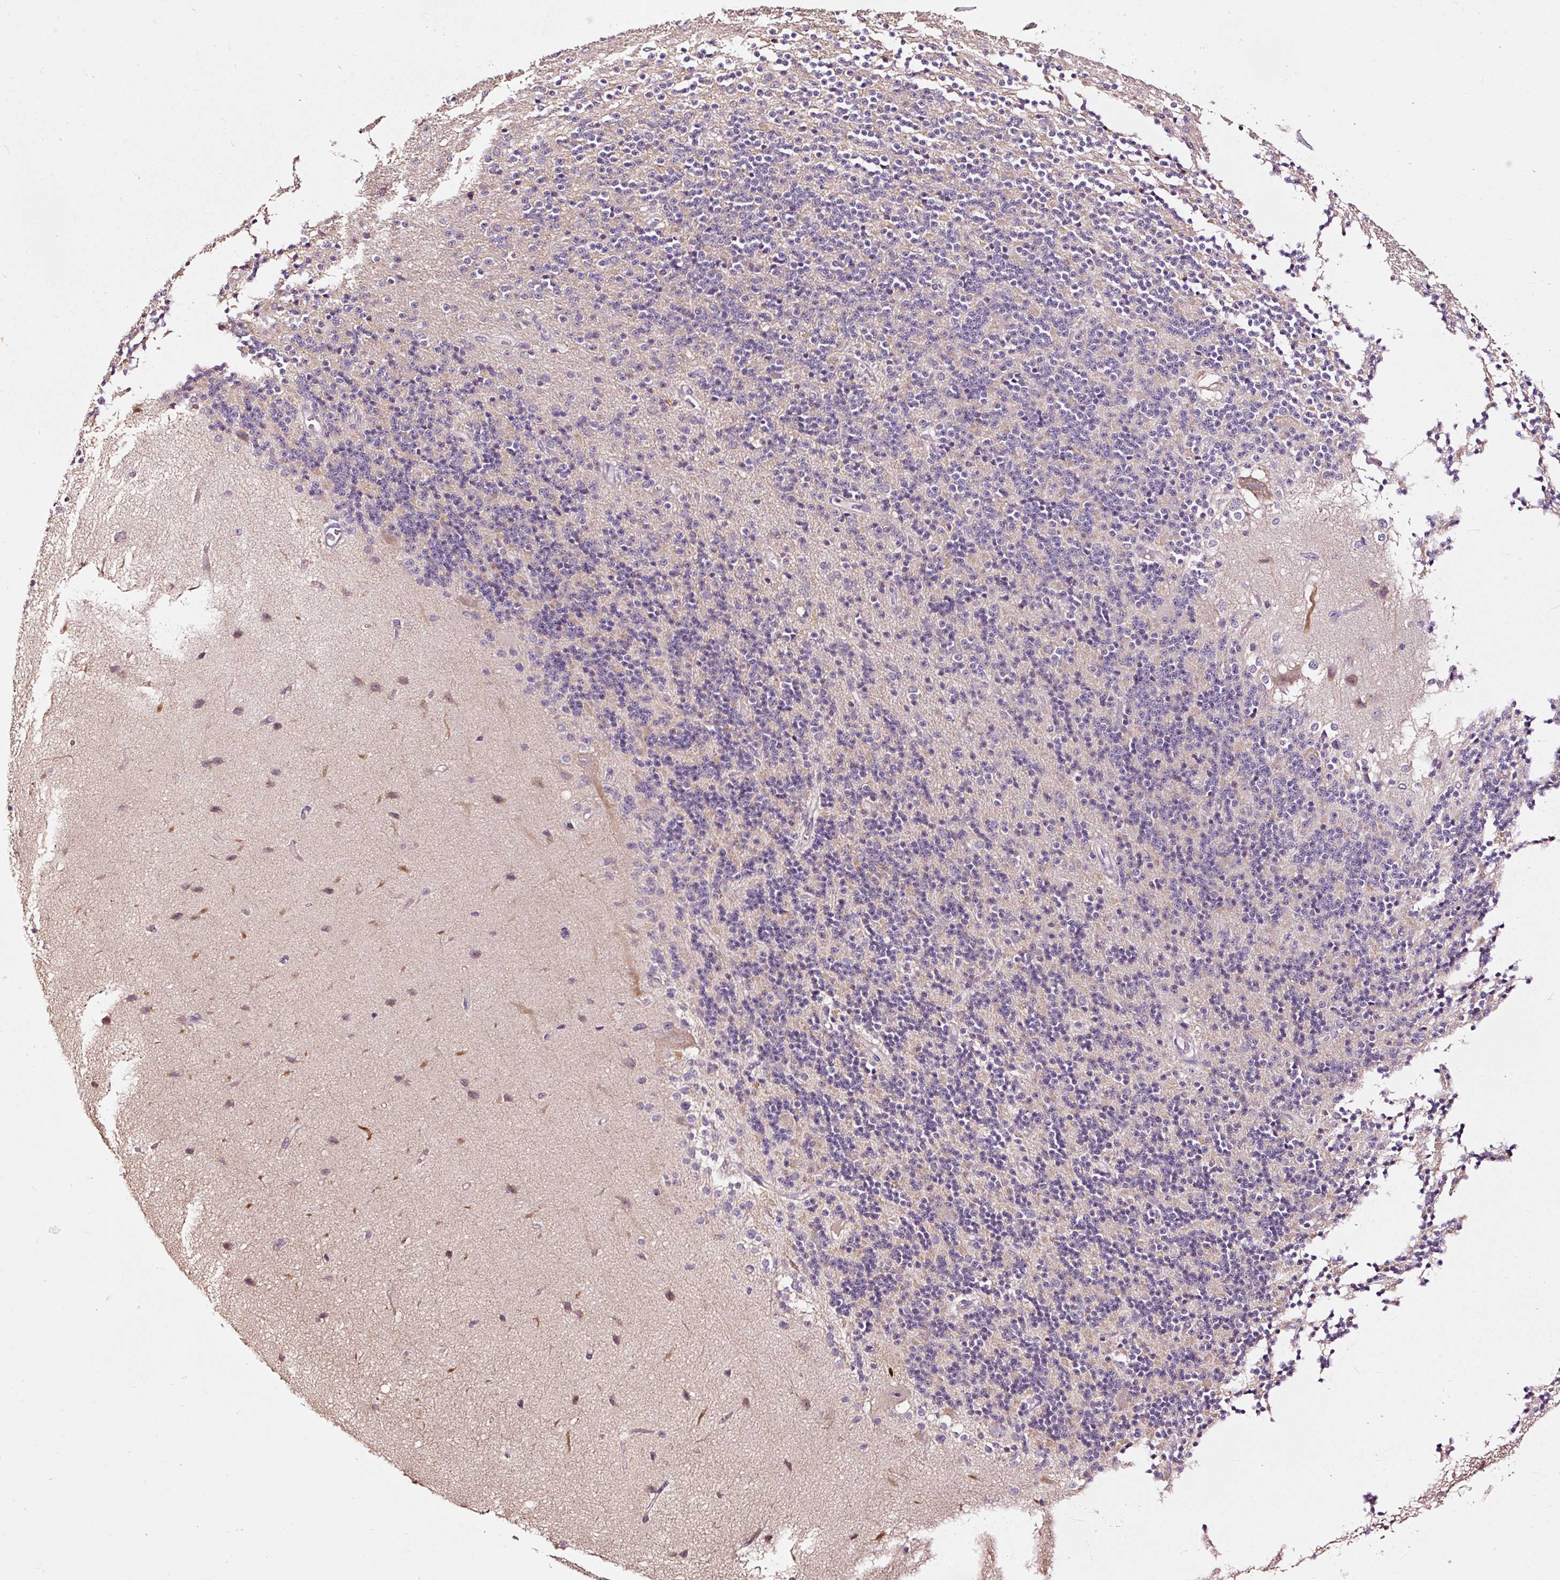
{"staining": {"intensity": "negative", "quantity": "none", "location": "none"}, "tissue": "cerebellum", "cell_type": "Cells in granular layer", "image_type": "normal", "snomed": [{"axis": "morphology", "description": "Normal tissue, NOS"}, {"axis": "topography", "description": "Cerebellum"}], "caption": "This photomicrograph is of benign cerebellum stained with immunohistochemistry (IHC) to label a protein in brown with the nuclei are counter-stained blue. There is no expression in cells in granular layer.", "gene": "UTP14A", "patient": {"sex": "female", "age": 29}}